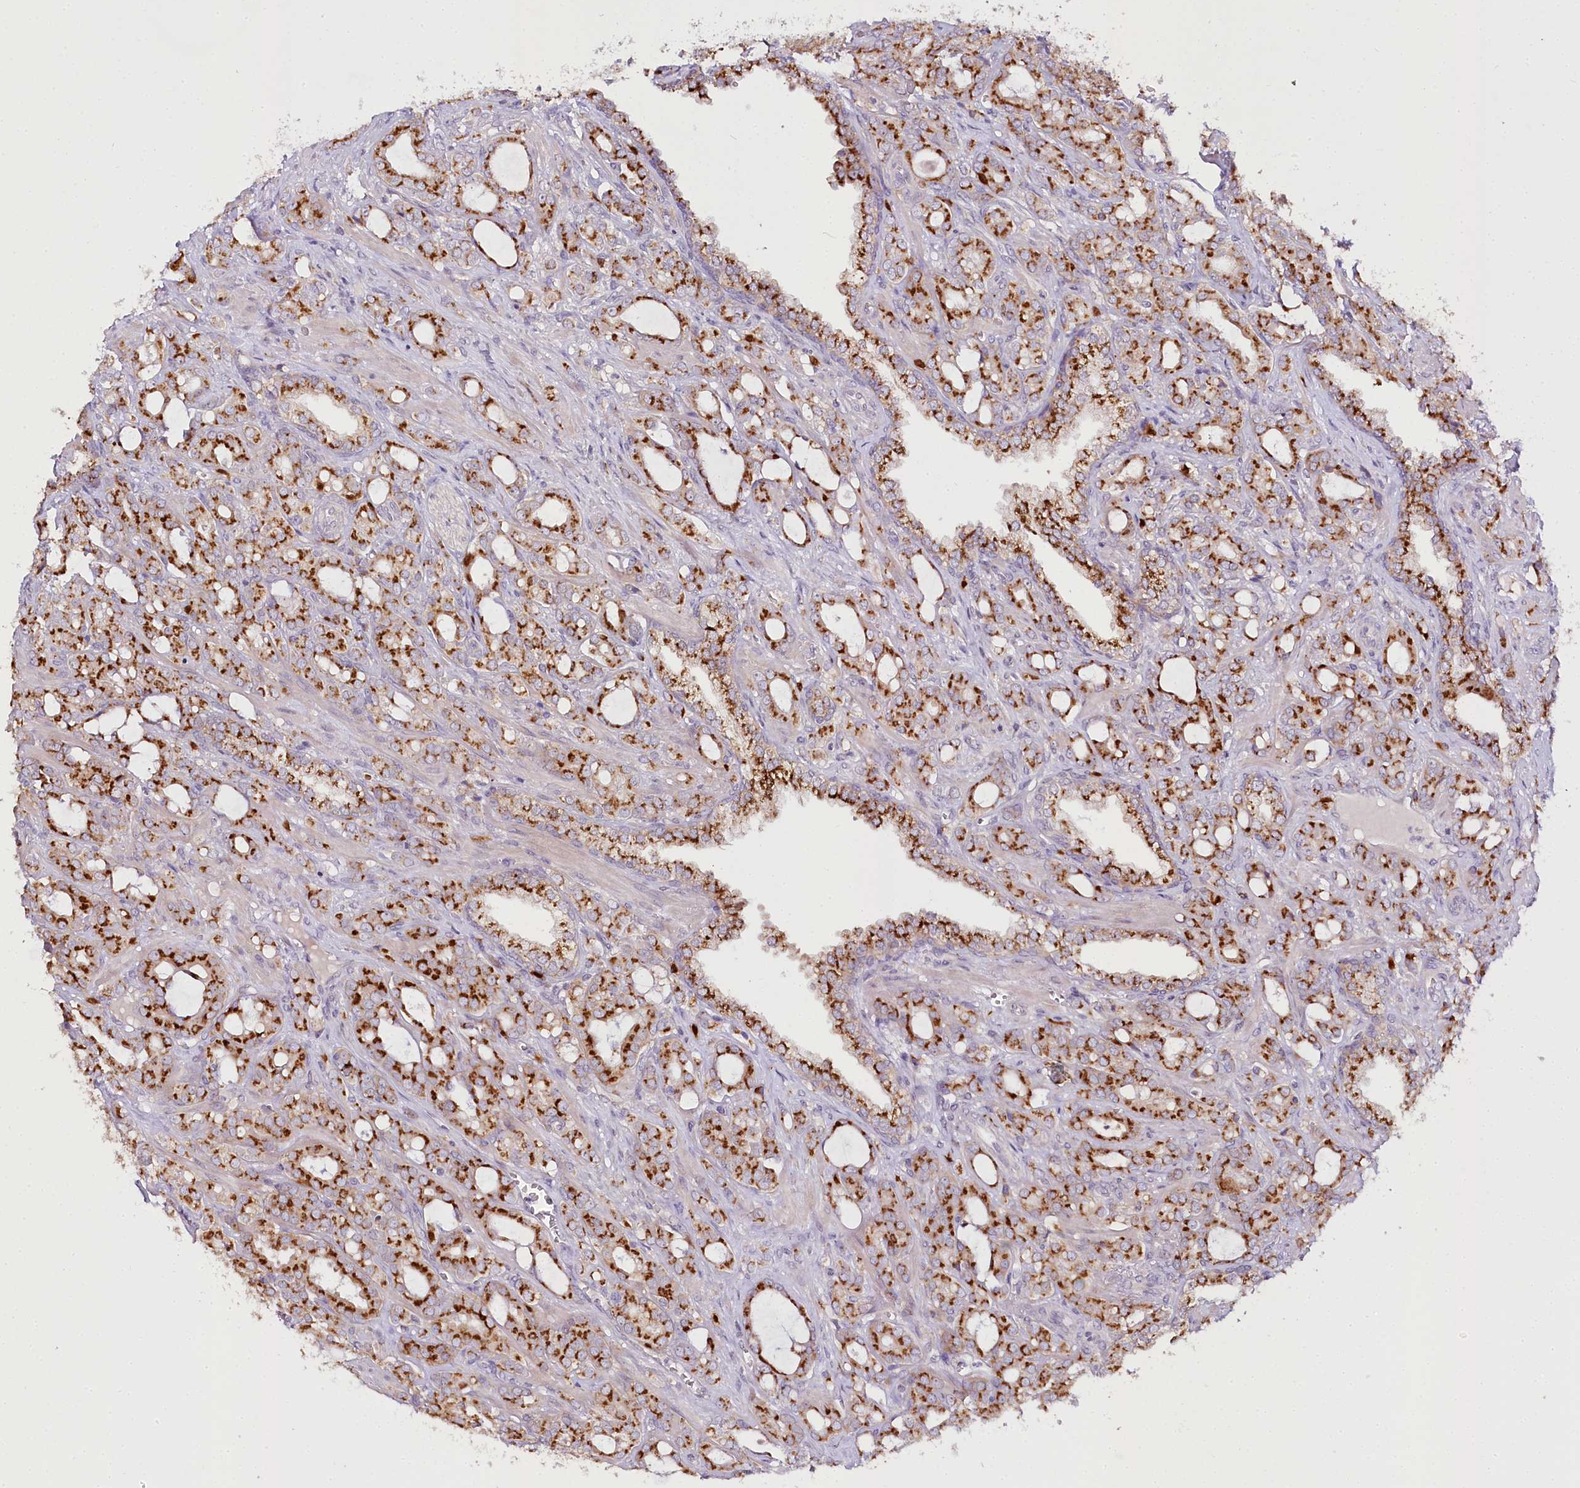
{"staining": {"intensity": "strong", "quantity": ">75%", "location": "cytoplasmic/membranous"}, "tissue": "prostate cancer", "cell_type": "Tumor cells", "image_type": "cancer", "snomed": [{"axis": "morphology", "description": "Adenocarcinoma, High grade"}, {"axis": "topography", "description": "Prostate"}], "caption": "Prostate adenocarcinoma (high-grade) tissue reveals strong cytoplasmic/membranous positivity in approximately >75% of tumor cells The staining was performed using DAB to visualize the protein expression in brown, while the nuclei were stained in blue with hematoxylin (Magnification: 20x).", "gene": "VWA5A", "patient": {"sex": "male", "age": 72}}